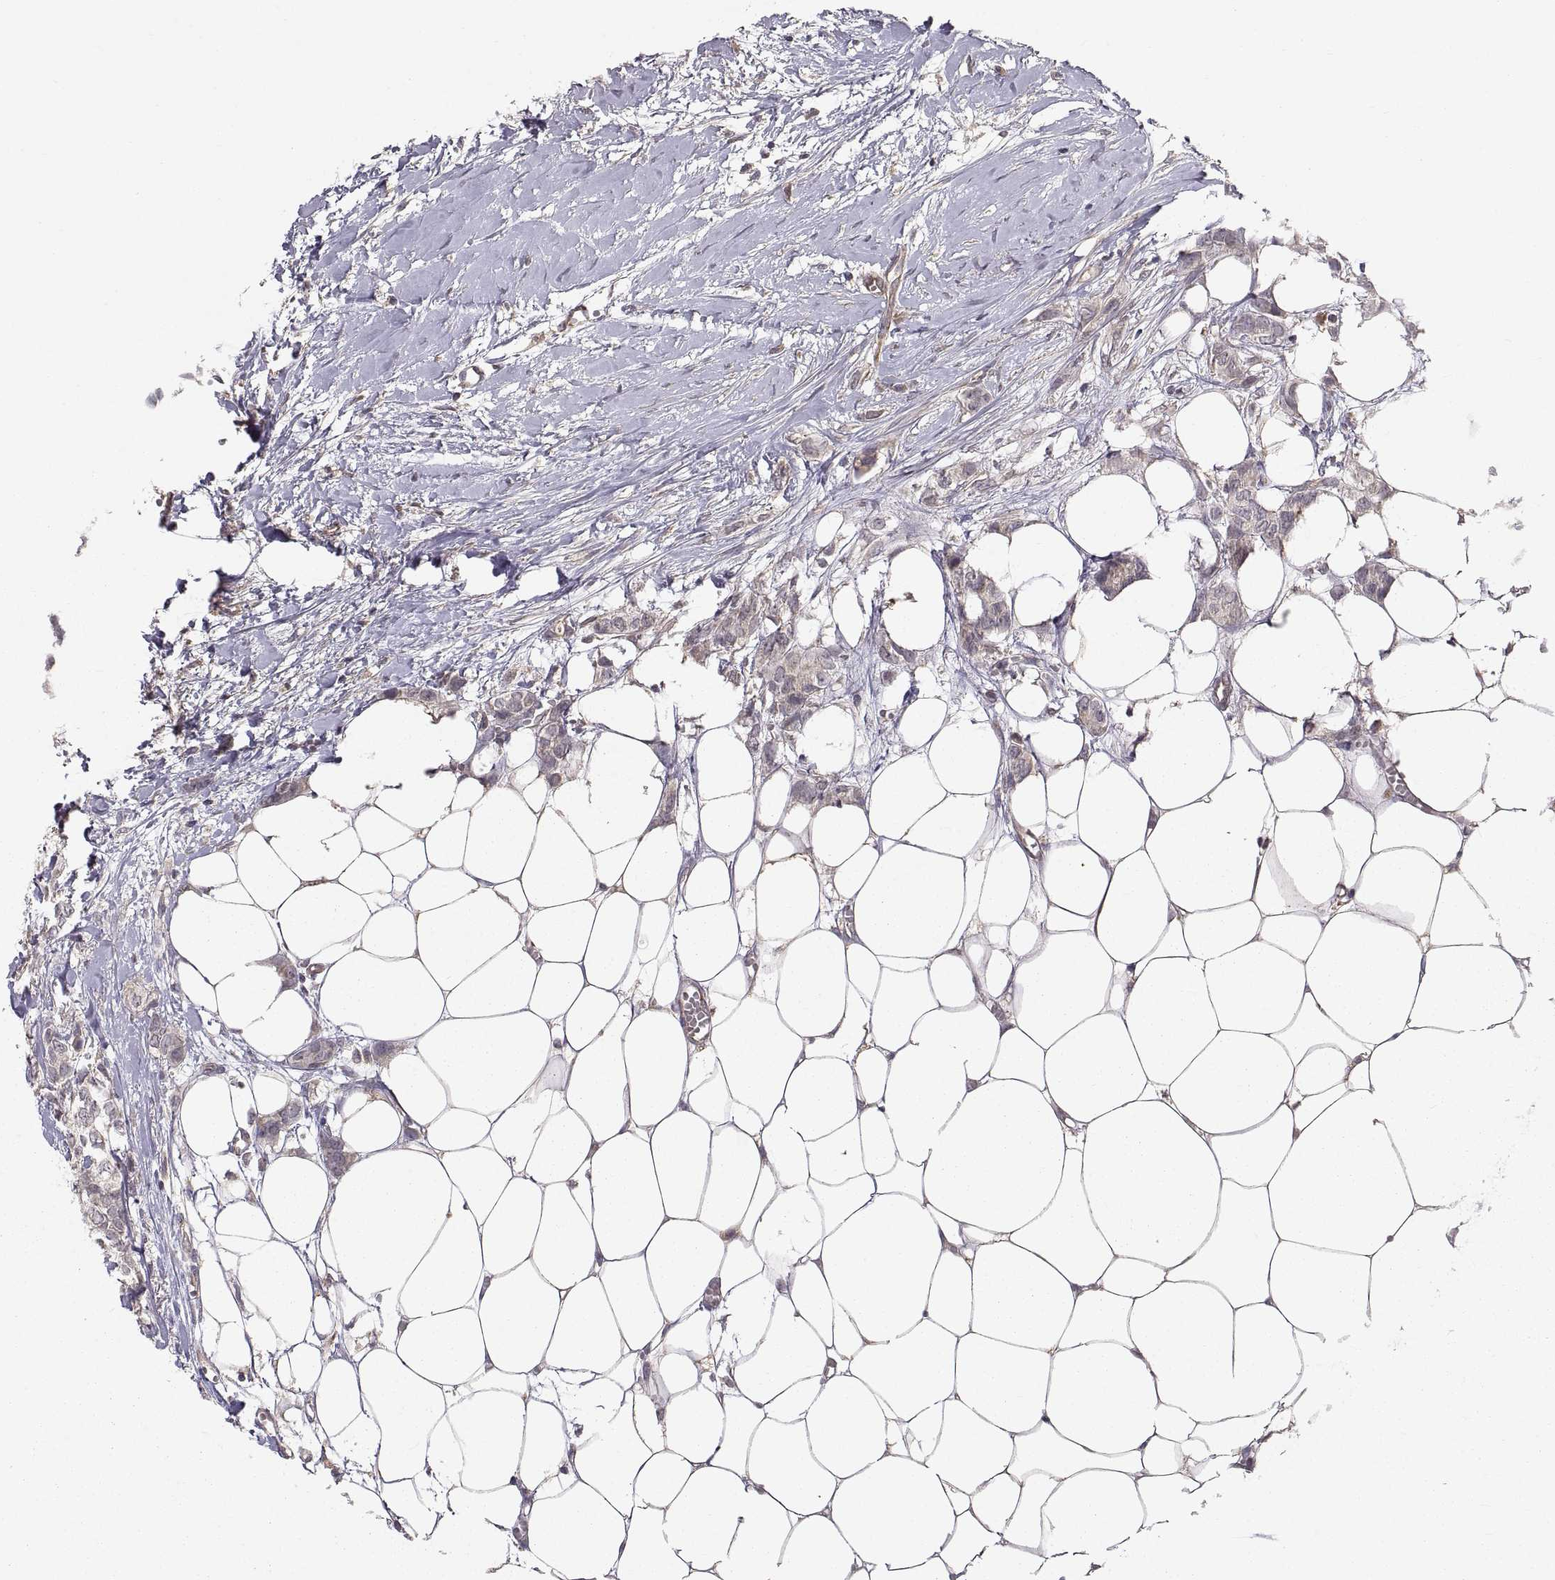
{"staining": {"intensity": "weak", "quantity": "<25%", "location": "cytoplasmic/membranous"}, "tissue": "breast cancer", "cell_type": "Tumor cells", "image_type": "cancer", "snomed": [{"axis": "morphology", "description": "Duct carcinoma"}, {"axis": "topography", "description": "Breast"}], "caption": "The photomicrograph displays no staining of tumor cells in breast cancer (intraductal carcinoma).", "gene": "ABL2", "patient": {"sex": "female", "age": 85}}